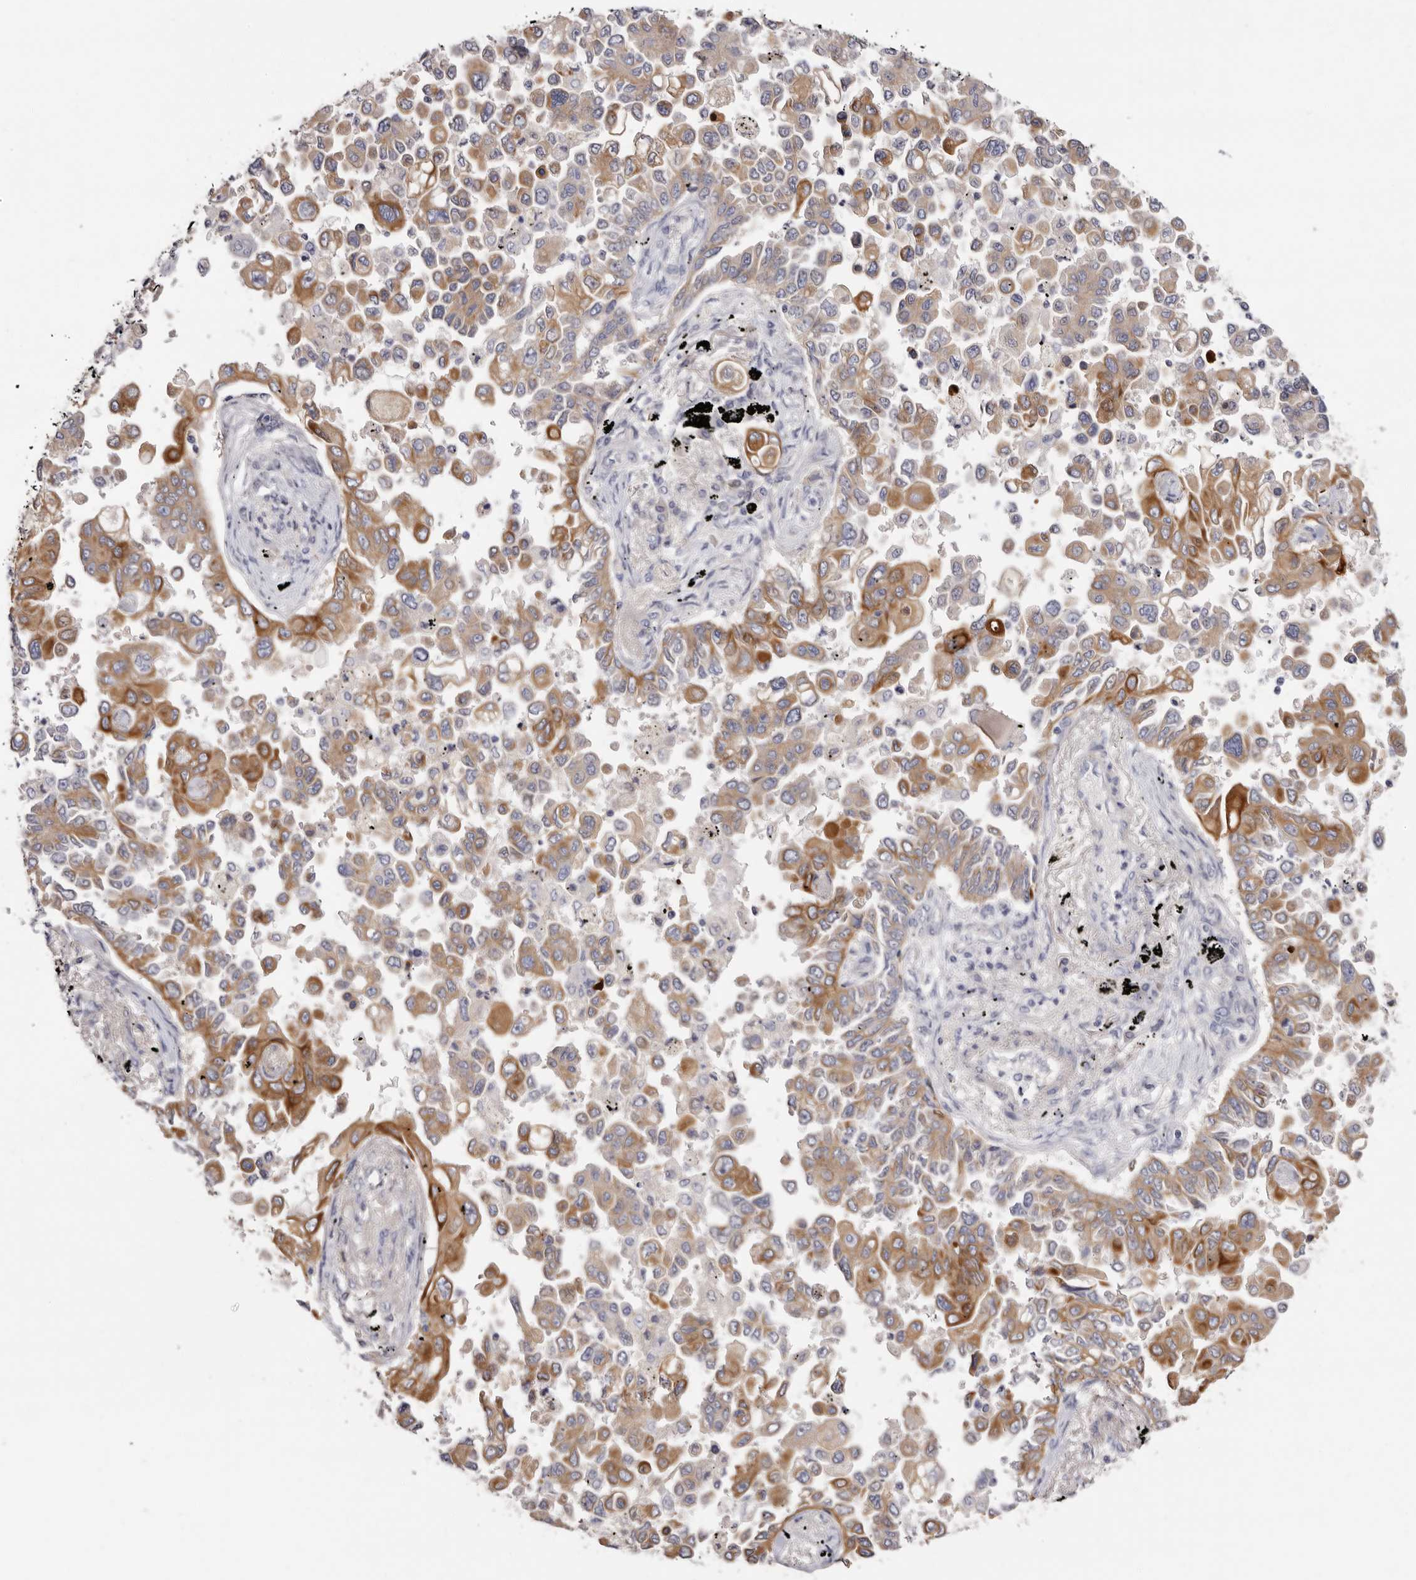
{"staining": {"intensity": "moderate", "quantity": ">75%", "location": "cytoplasmic/membranous"}, "tissue": "lung cancer", "cell_type": "Tumor cells", "image_type": "cancer", "snomed": [{"axis": "morphology", "description": "Adenocarcinoma, NOS"}, {"axis": "topography", "description": "Lung"}], "caption": "Adenocarcinoma (lung) stained with DAB immunohistochemistry reveals medium levels of moderate cytoplasmic/membranous staining in approximately >75% of tumor cells.", "gene": "STK16", "patient": {"sex": "female", "age": 67}}